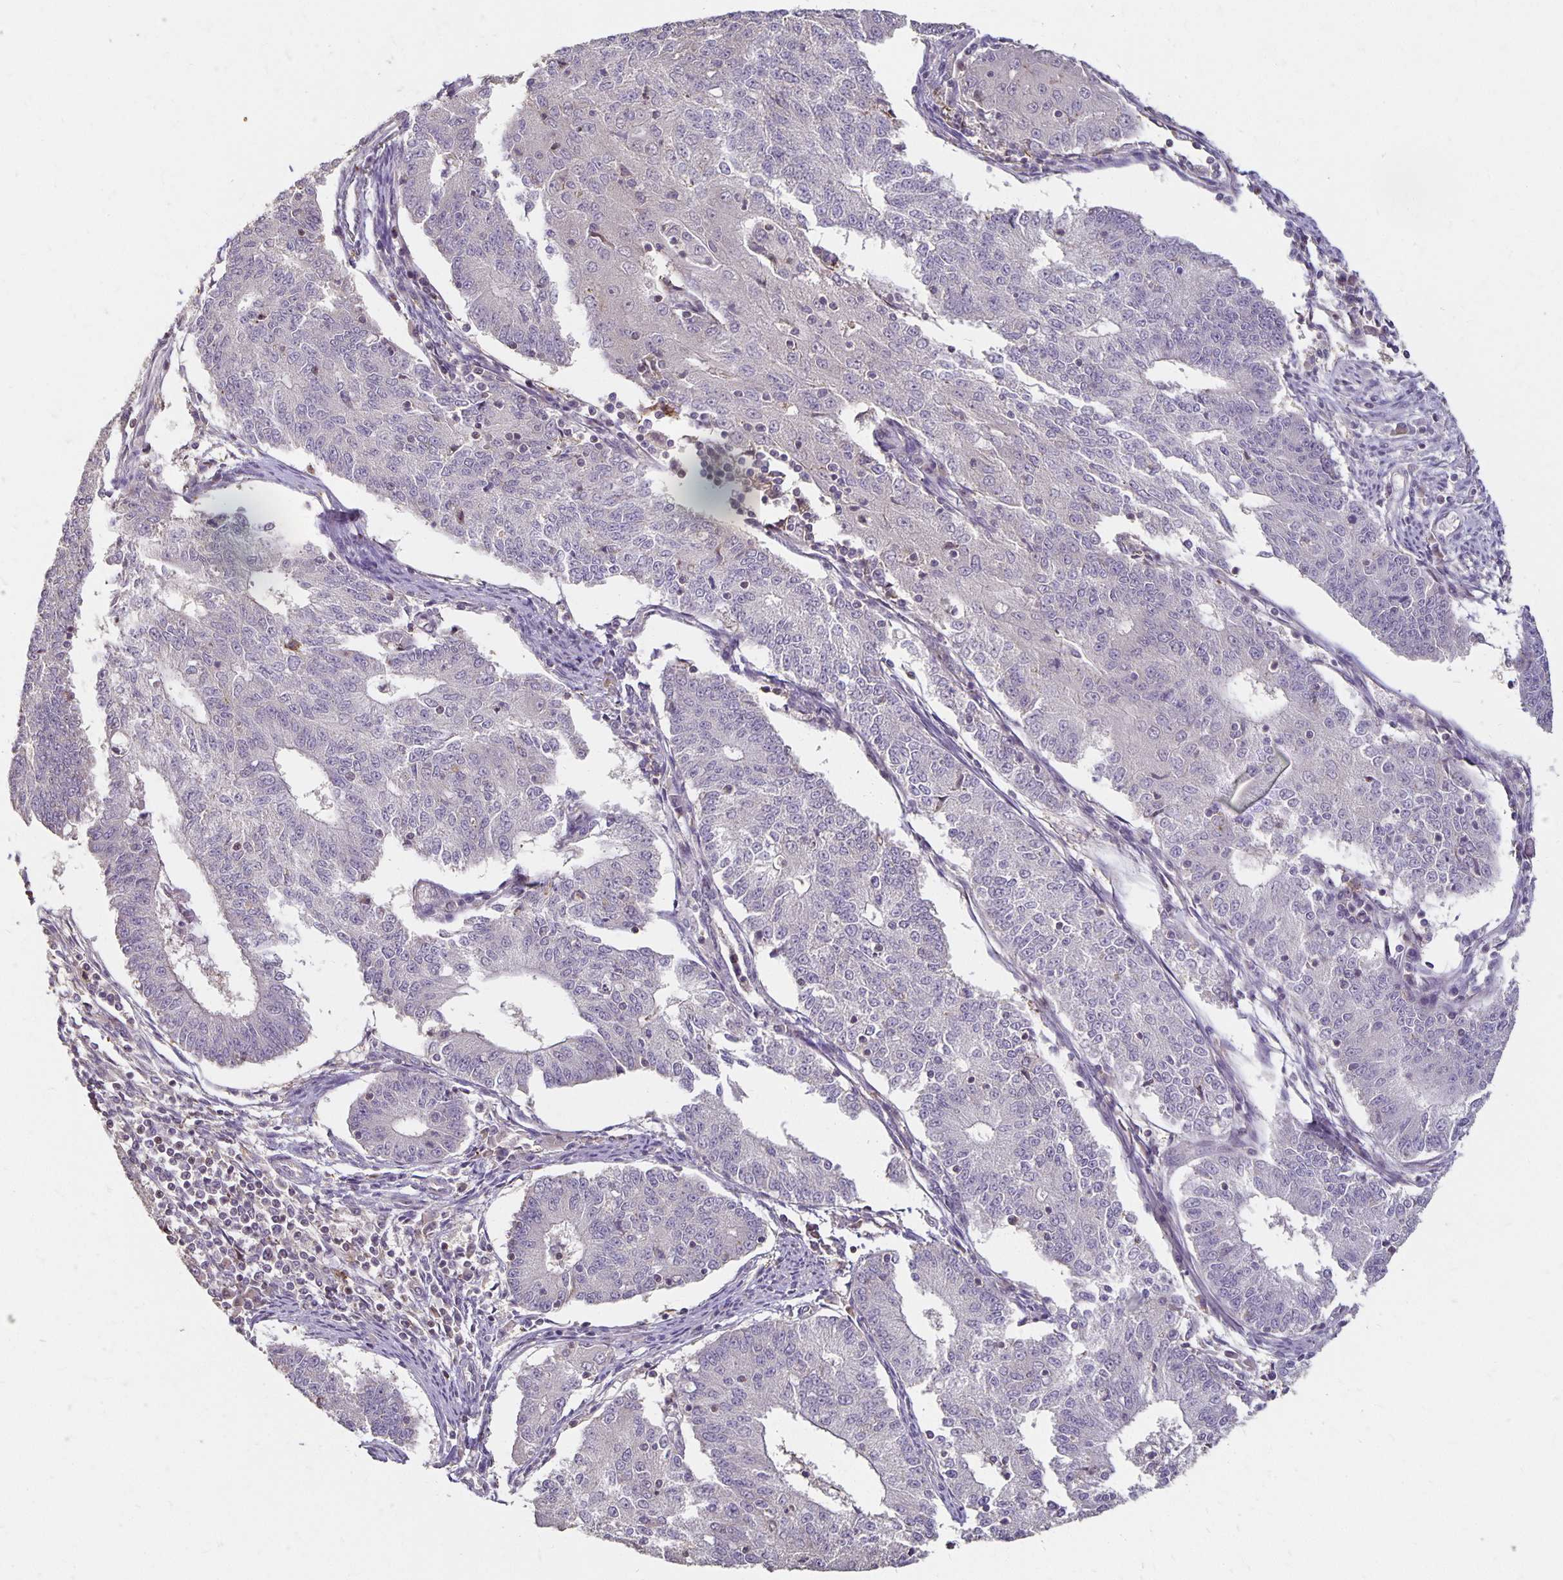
{"staining": {"intensity": "negative", "quantity": "none", "location": "none"}, "tissue": "endometrial cancer", "cell_type": "Tumor cells", "image_type": "cancer", "snomed": [{"axis": "morphology", "description": "Adenocarcinoma, NOS"}, {"axis": "topography", "description": "Endometrium"}], "caption": "DAB immunohistochemical staining of human endometrial adenocarcinoma shows no significant expression in tumor cells.", "gene": "CST6", "patient": {"sex": "female", "age": 56}}